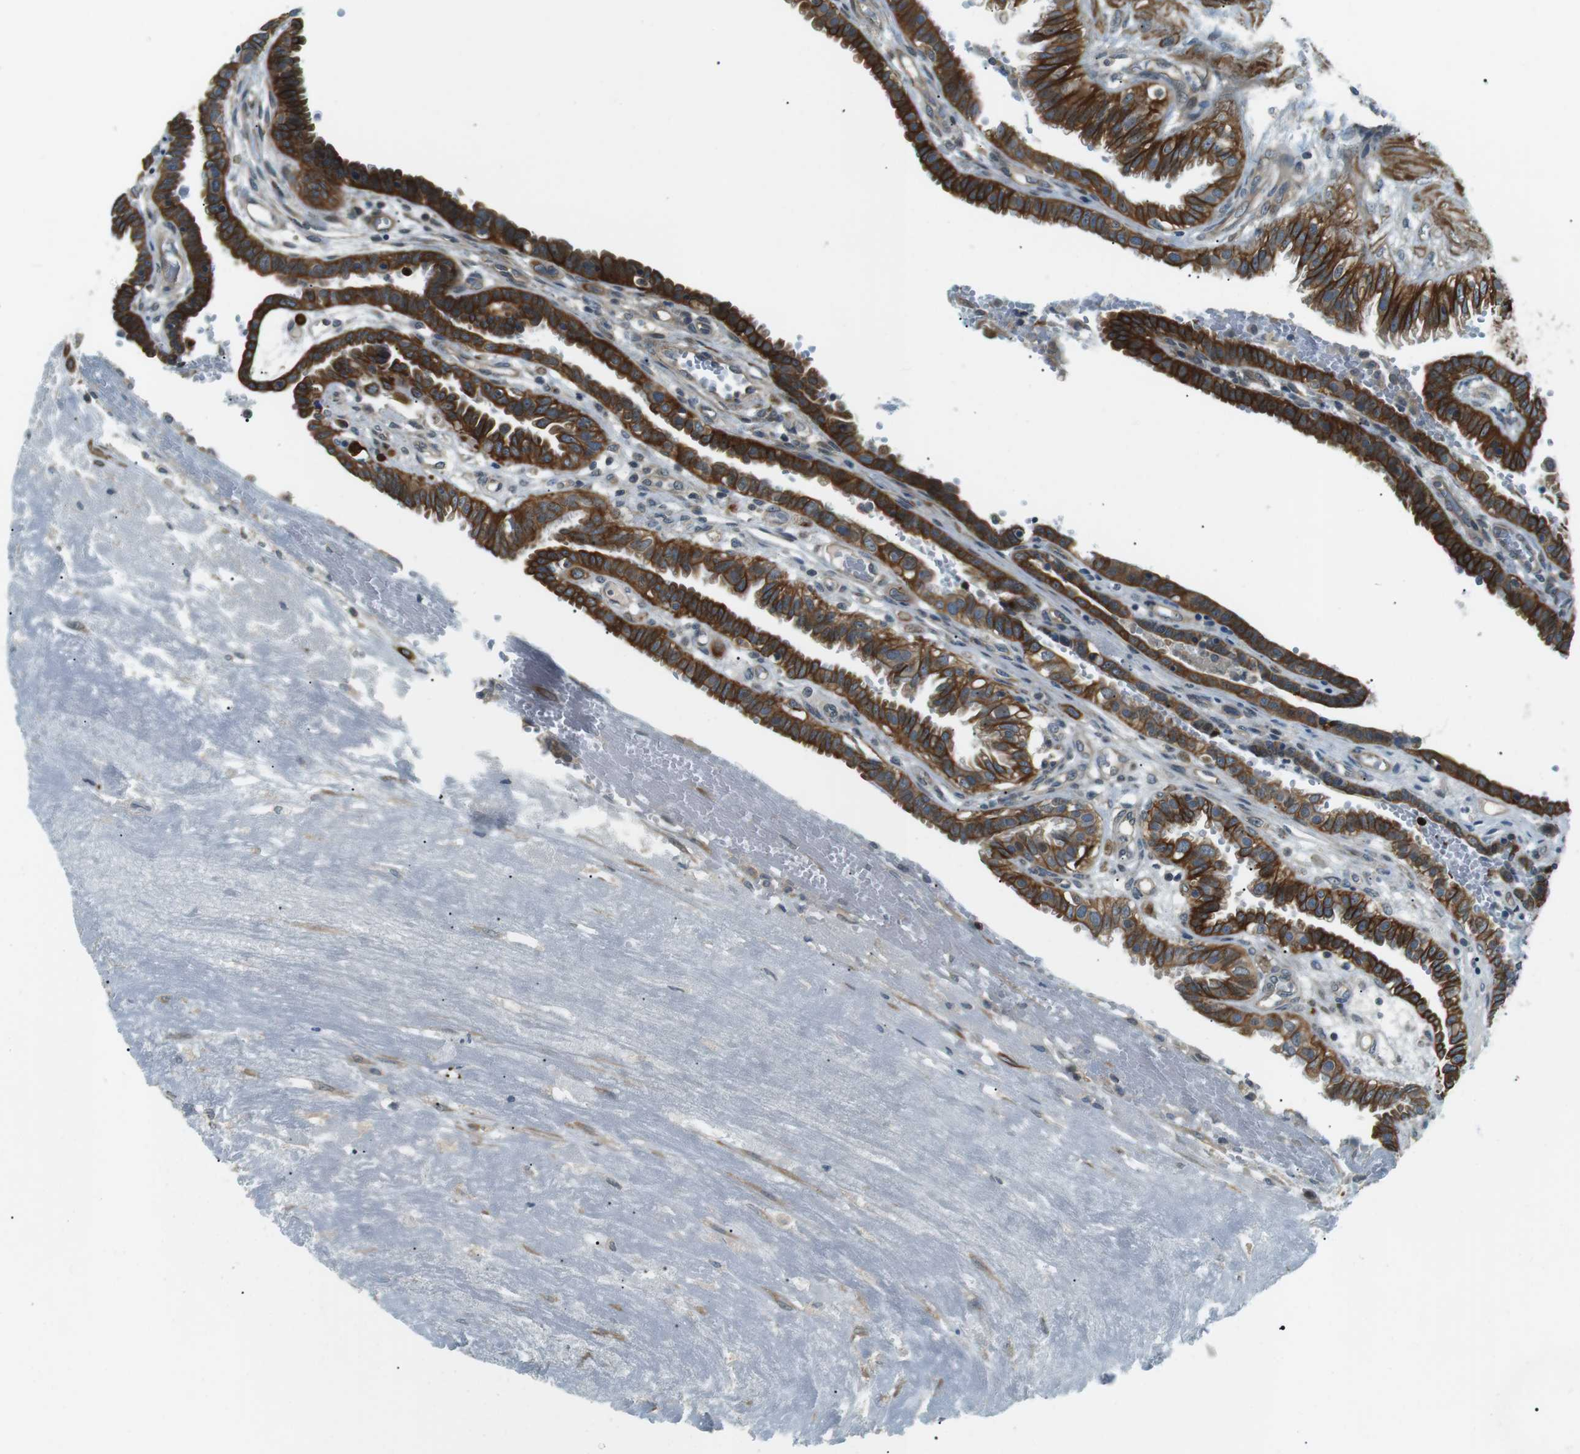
{"staining": {"intensity": "strong", "quantity": ">75%", "location": "cytoplasmic/membranous"}, "tissue": "fallopian tube", "cell_type": "Glandular cells", "image_type": "normal", "snomed": [{"axis": "morphology", "description": "Normal tissue, NOS"}, {"axis": "topography", "description": "Fallopian tube"}, {"axis": "topography", "description": "Placenta"}], "caption": "Glandular cells reveal high levels of strong cytoplasmic/membranous staining in approximately >75% of cells in unremarkable fallopian tube.", "gene": "TMEM74", "patient": {"sex": "female", "age": 34}}